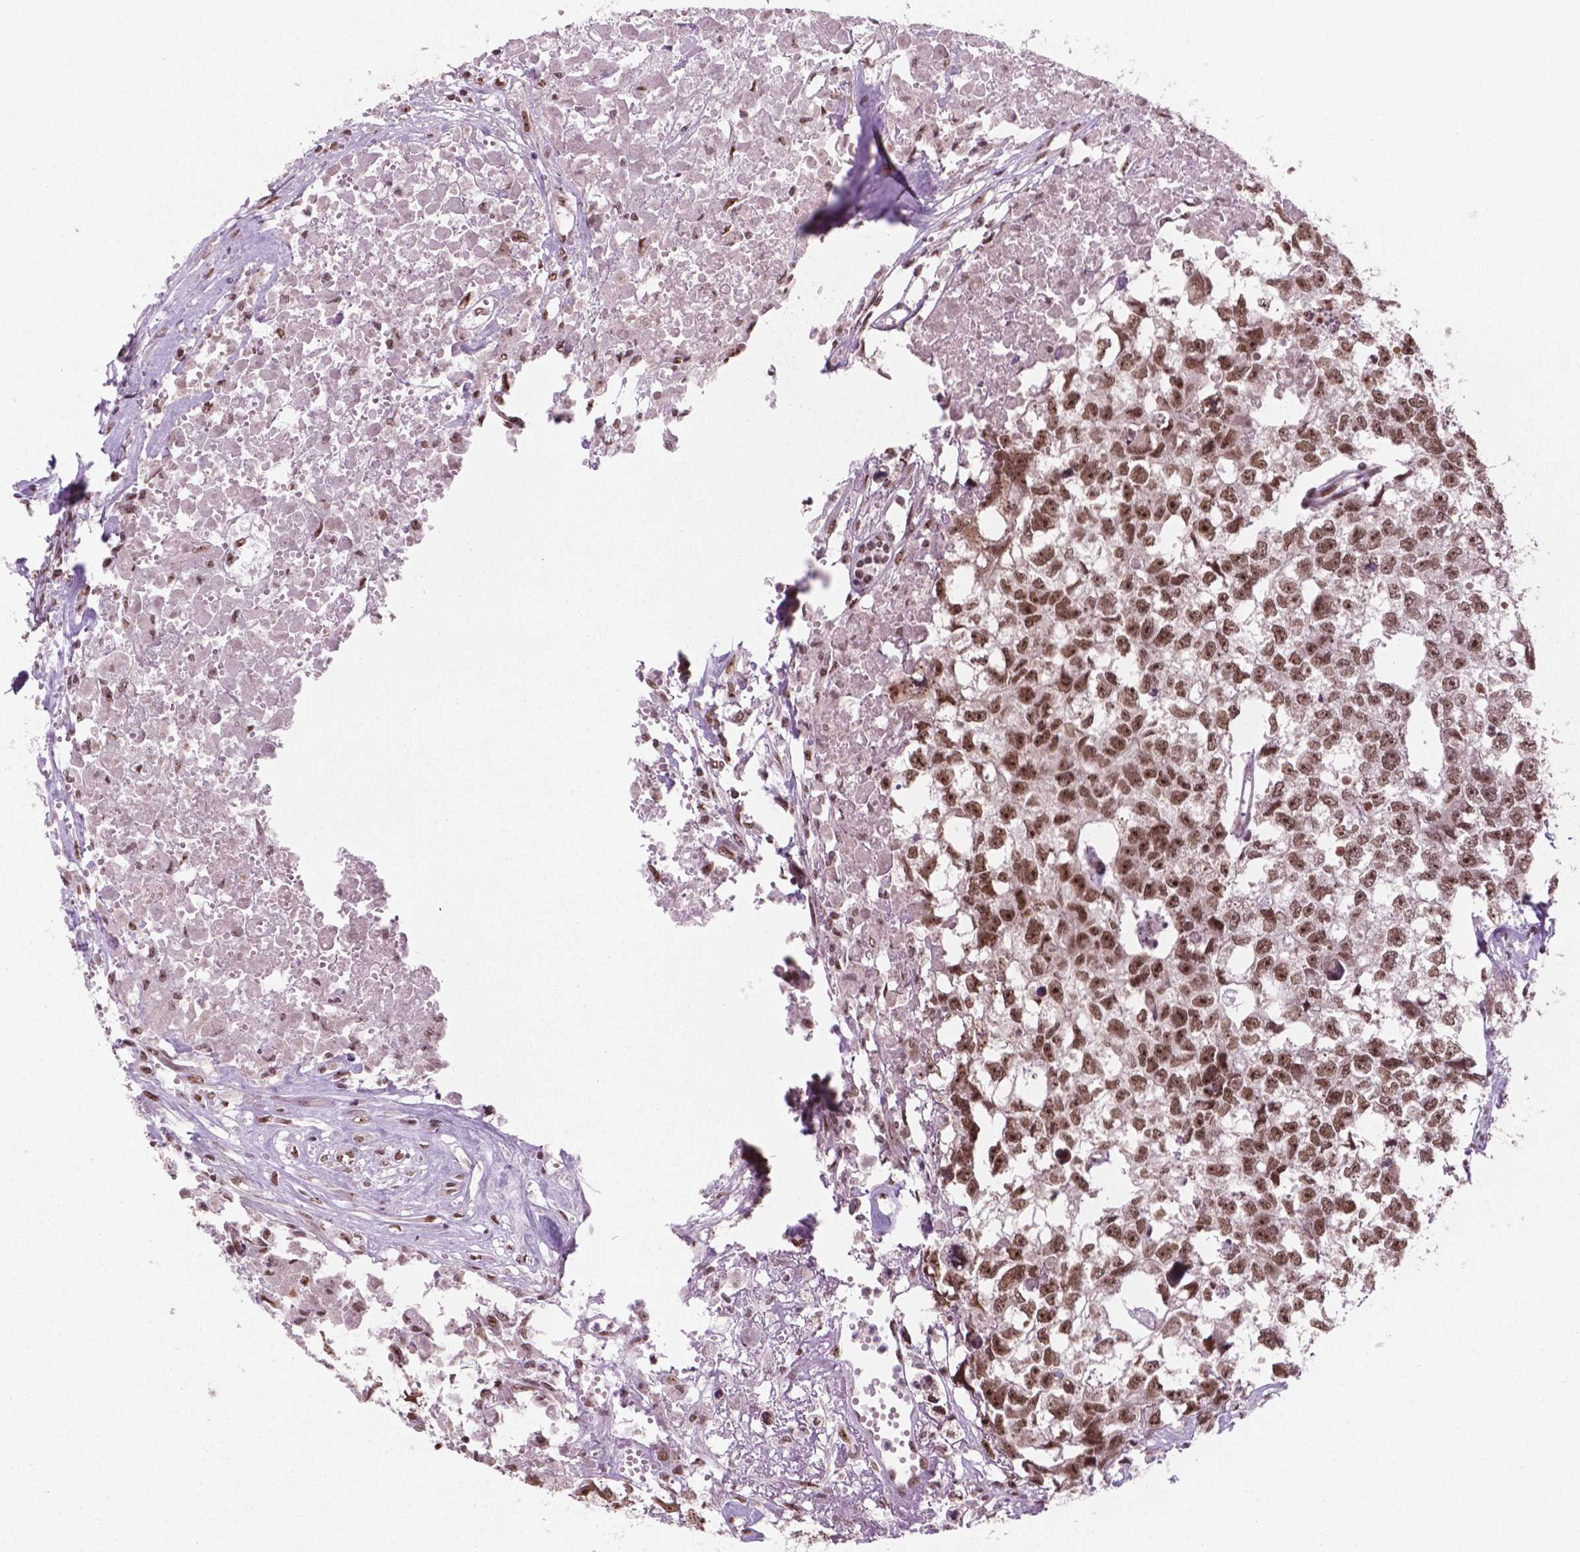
{"staining": {"intensity": "moderate", "quantity": ">75%", "location": "nuclear"}, "tissue": "testis cancer", "cell_type": "Tumor cells", "image_type": "cancer", "snomed": [{"axis": "morphology", "description": "Carcinoma, Embryonal, NOS"}, {"axis": "morphology", "description": "Teratoma, malignant, NOS"}, {"axis": "topography", "description": "Testis"}], "caption": "A brown stain labels moderate nuclear staining of a protein in human malignant teratoma (testis) tumor cells.", "gene": "POLR2E", "patient": {"sex": "male", "age": 44}}